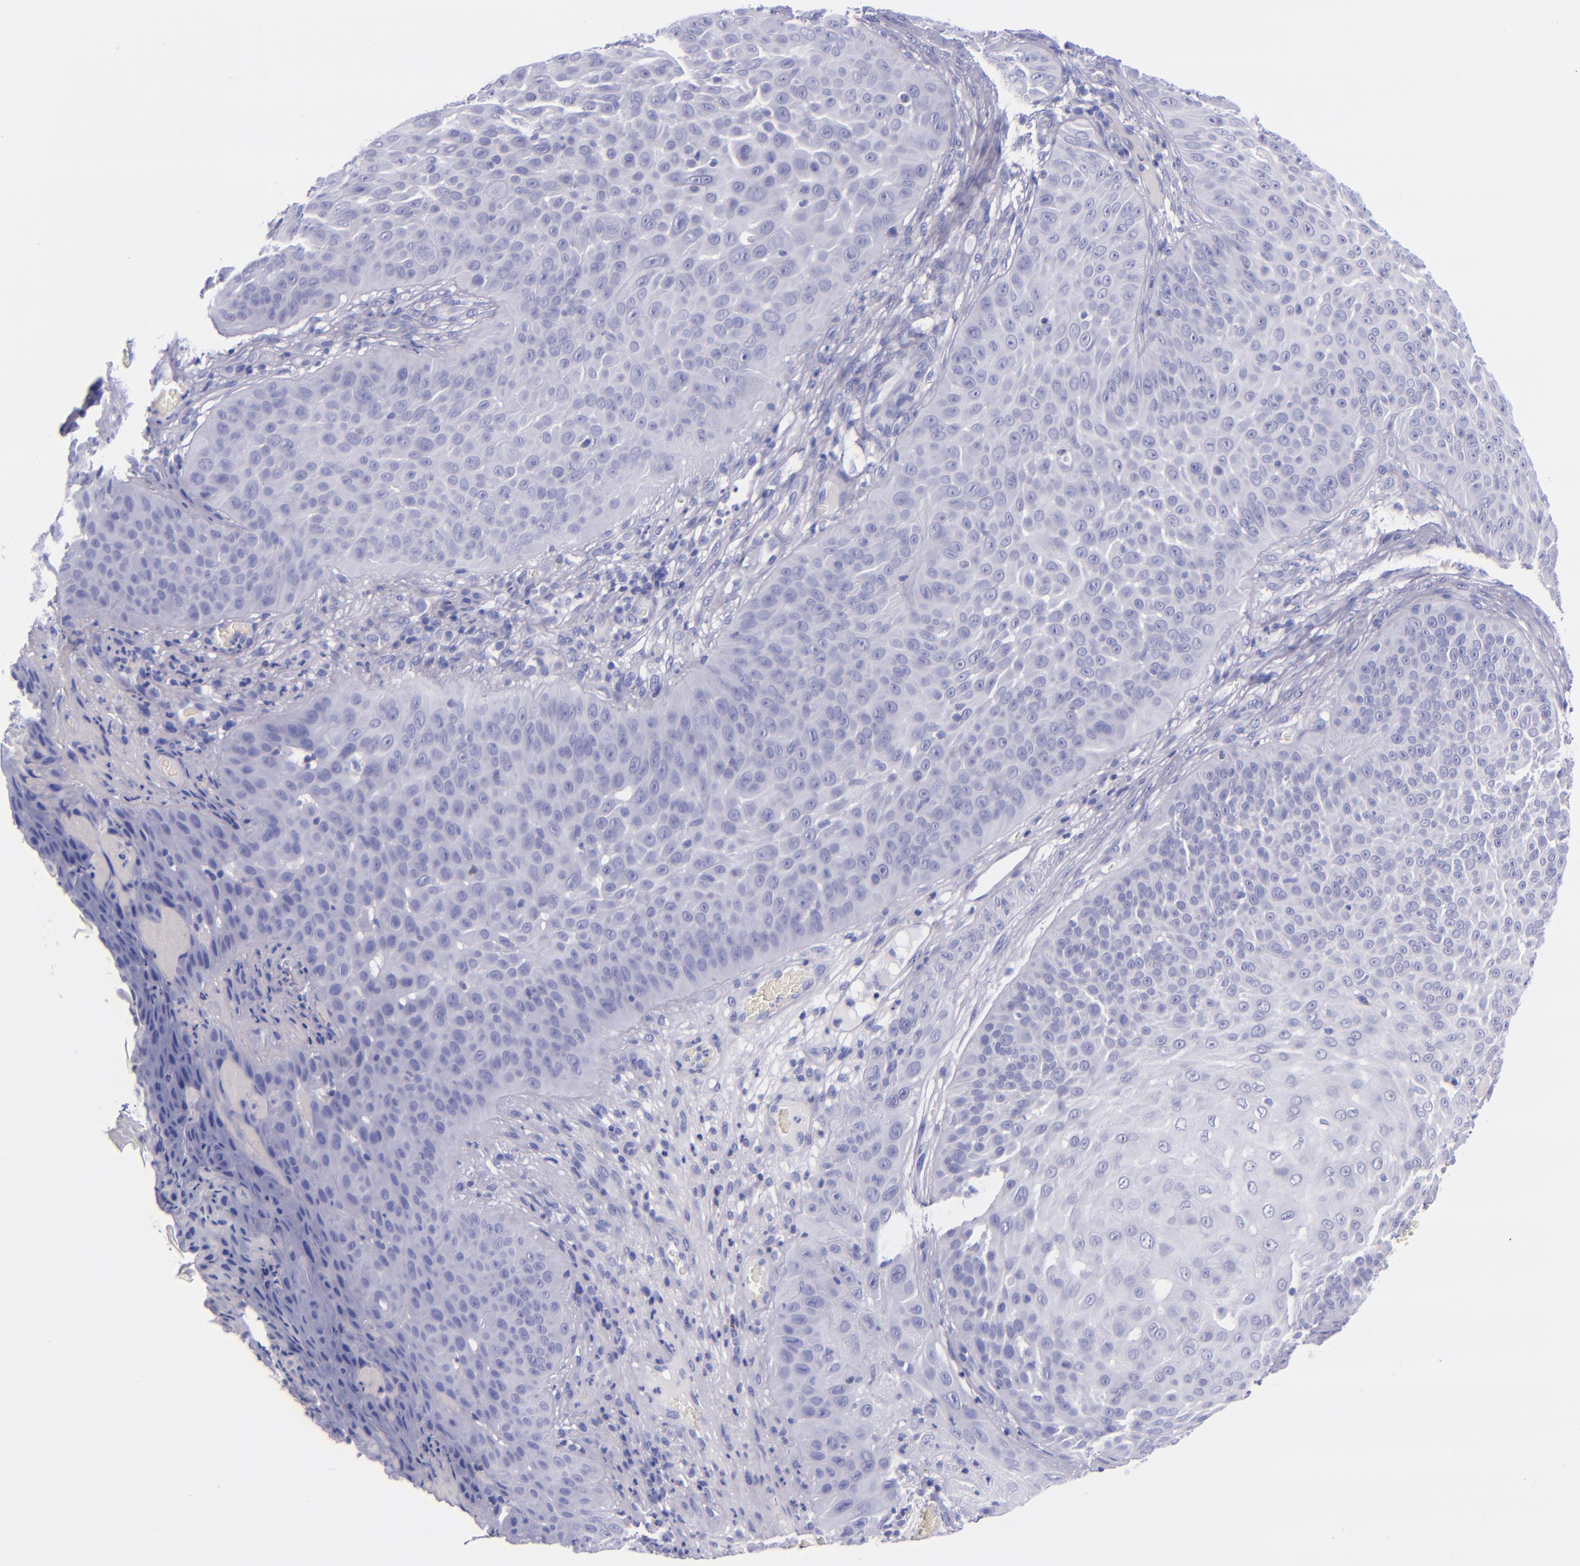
{"staining": {"intensity": "negative", "quantity": "none", "location": "none"}, "tissue": "skin cancer", "cell_type": "Tumor cells", "image_type": "cancer", "snomed": [{"axis": "morphology", "description": "Squamous cell carcinoma, NOS"}, {"axis": "topography", "description": "Skin"}], "caption": "Immunohistochemistry image of neoplastic tissue: human skin squamous cell carcinoma stained with DAB (3,3'-diaminobenzidine) reveals no significant protein positivity in tumor cells.", "gene": "LAG3", "patient": {"sex": "male", "age": 82}}